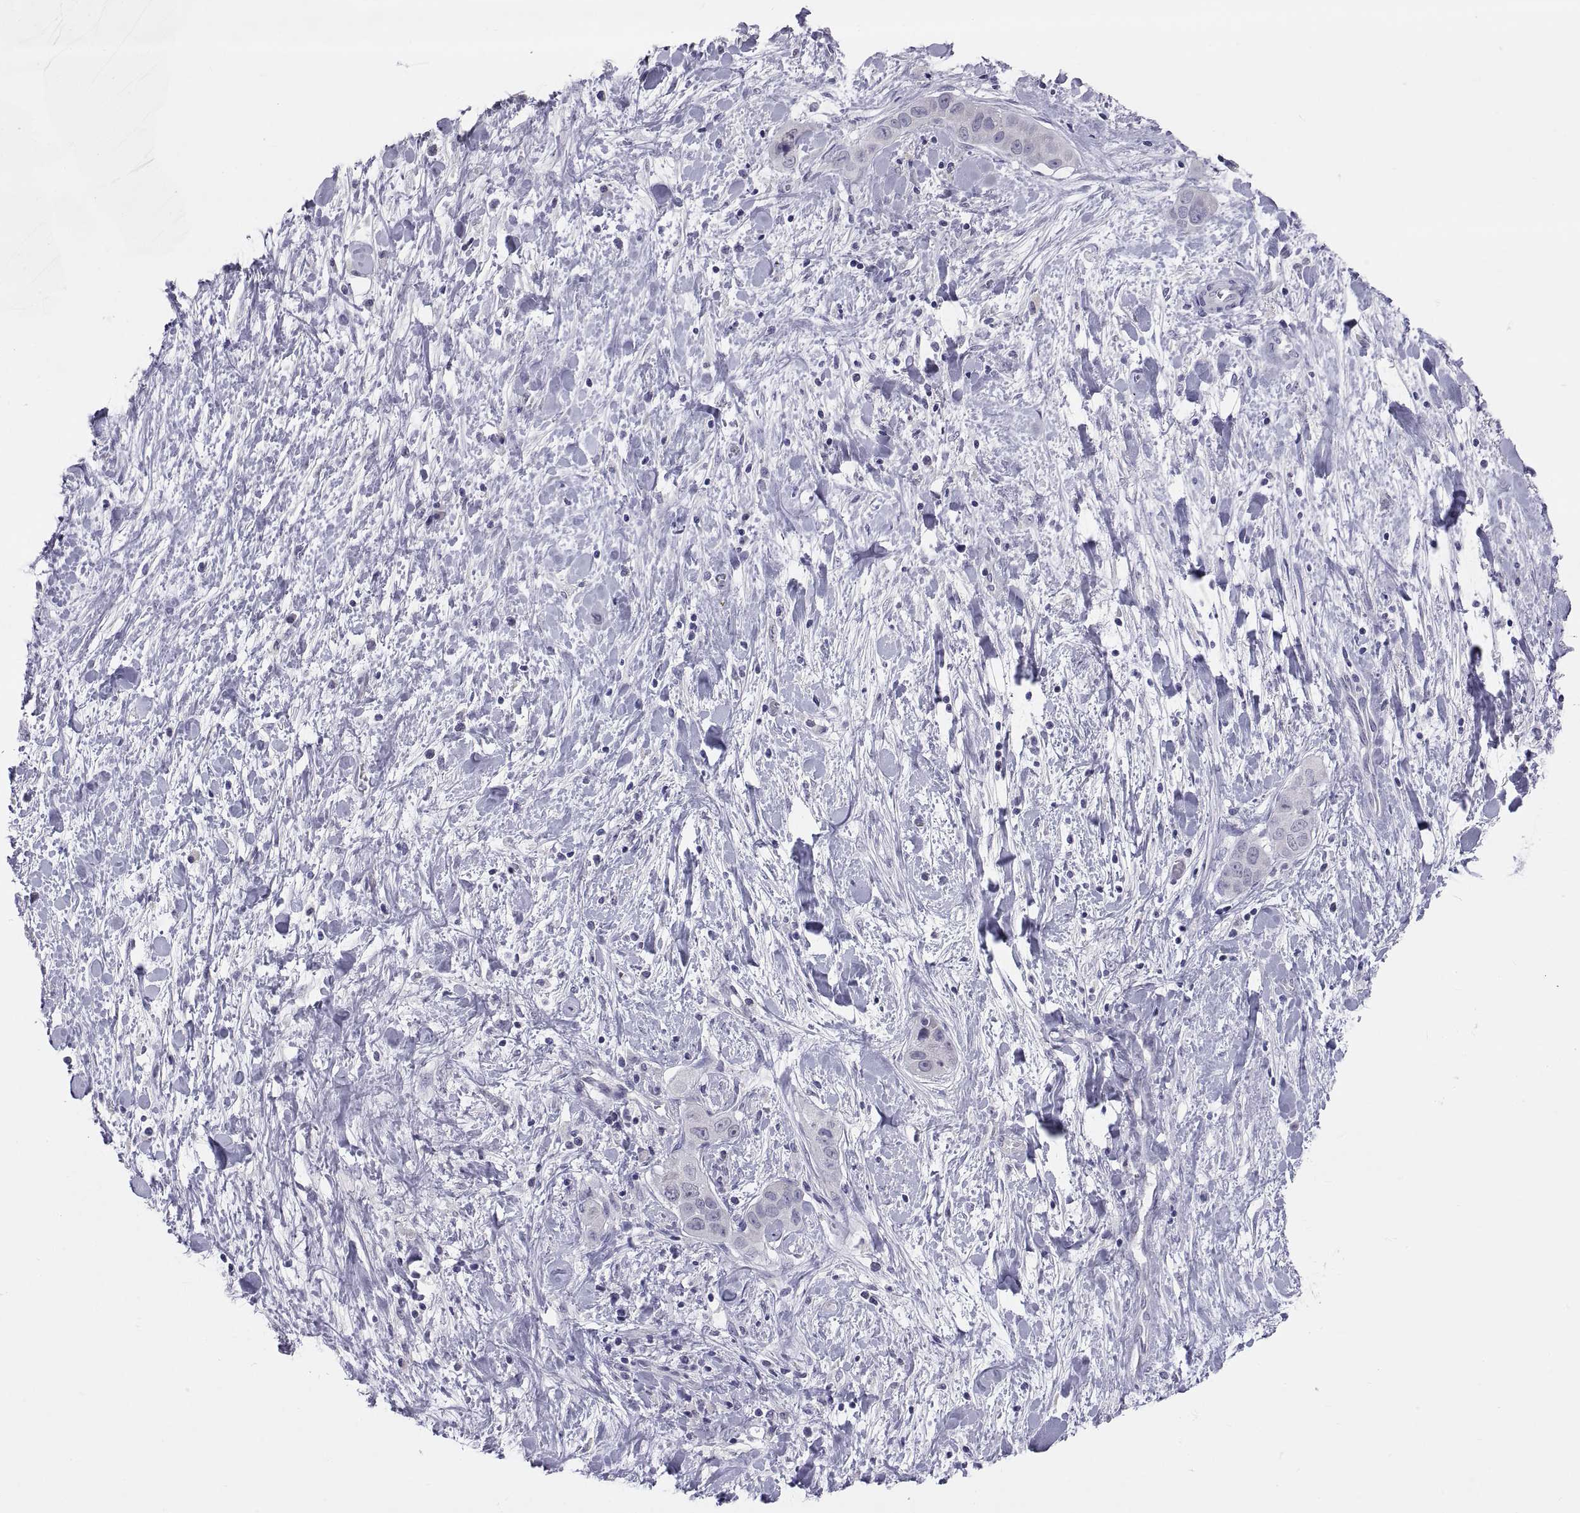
{"staining": {"intensity": "negative", "quantity": "none", "location": "none"}, "tissue": "liver cancer", "cell_type": "Tumor cells", "image_type": "cancer", "snomed": [{"axis": "morphology", "description": "Cholangiocarcinoma"}, {"axis": "topography", "description": "Liver"}], "caption": "A high-resolution micrograph shows immunohistochemistry staining of liver cancer, which demonstrates no significant positivity in tumor cells. The staining is performed using DAB (3,3'-diaminobenzidine) brown chromogen with nuclei counter-stained in using hematoxylin.", "gene": "TEX13A", "patient": {"sex": "female", "age": 52}}